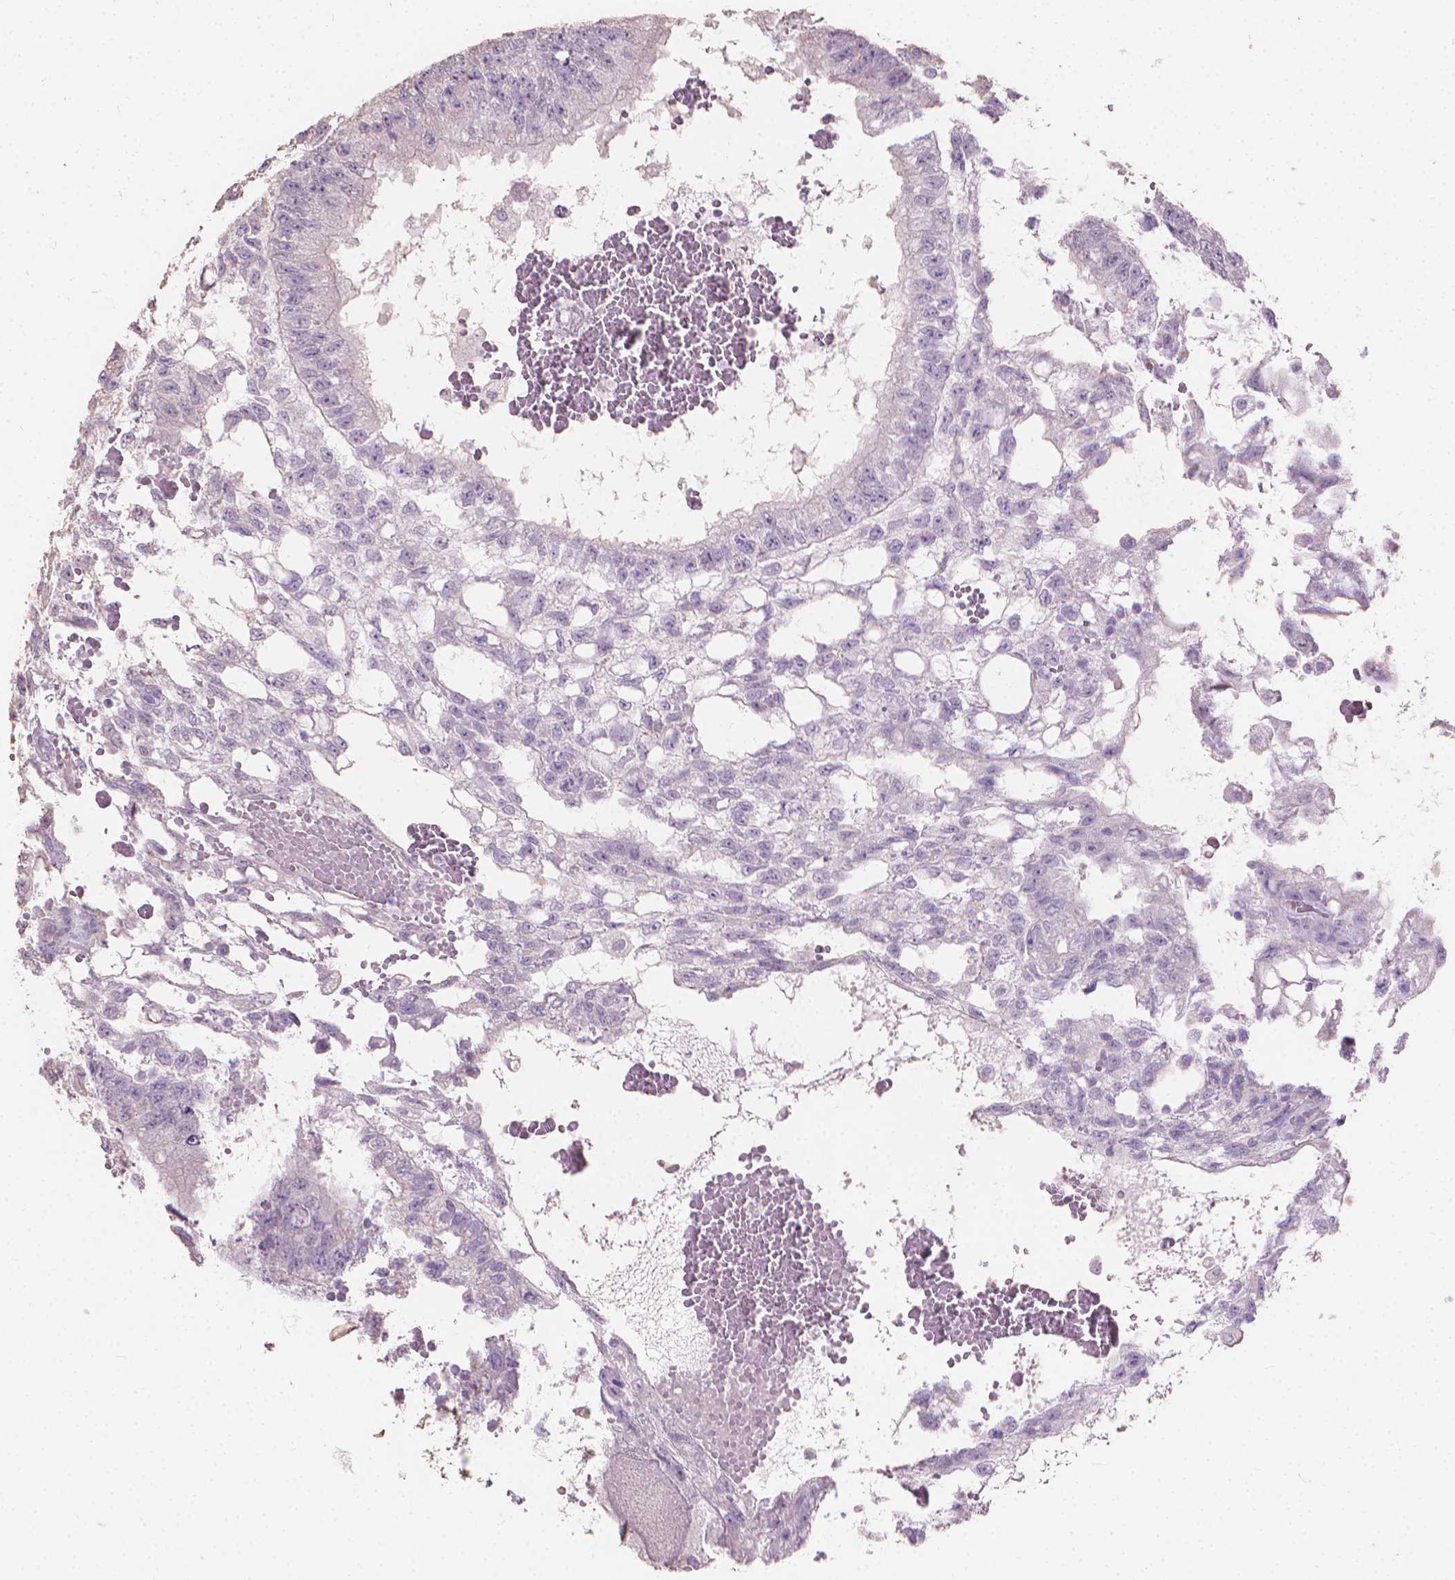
{"staining": {"intensity": "negative", "quantity": "none", "location": "none"}, "tissue": "testis cancer", "cell_type": "Tumor cells", "image_type": "cancer", "snomed": [{"axis": "morphology", "description": "Carcinoma, Embryonal, NOS"}, {"axis": "topography", "description": "Testis"}], "caption": "Tumor cells are negative for brown protein staining in testis embryonal carcinoma. (DAB IHC, high magnification).", "gene": "CABCOCO1", "patient": {"sex": "male", "age": 32}}